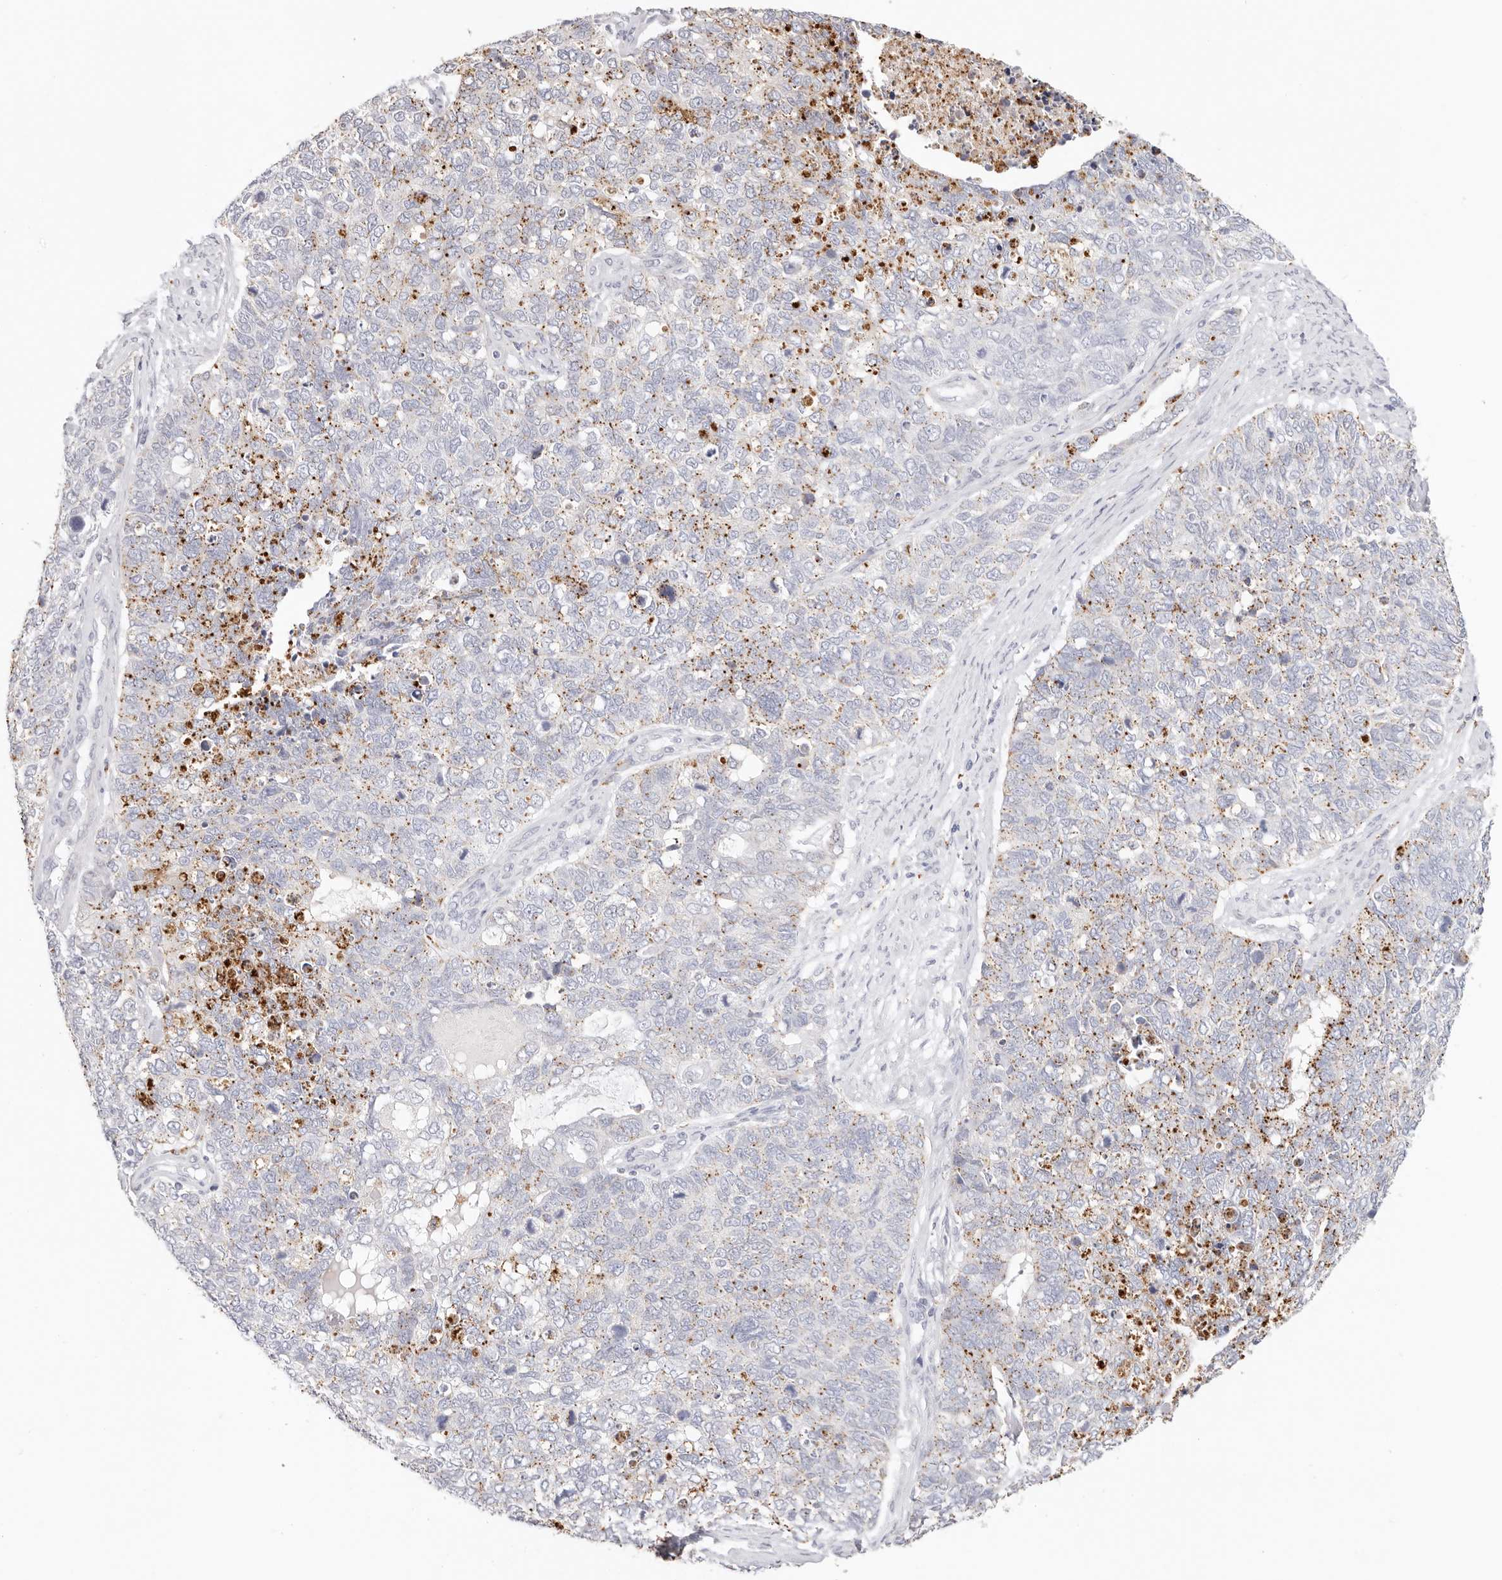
{"staining": {"intensity": "moderate", "quantity": "25%-75%", "location": "cytoplasmic/membranous"}, "tissue": "cervical cancer", "cell_type": "Tumor cells", "image_type": "cancer", "snomed": [{"axis": "morphology", "description": "Squamous cell carcinoma, NOS"}, {"axis": "topography", "description": "Cervix"}], "caption": "Human cervical squamous cell carcinoma stained with a protein marker exhibits moderate staining in tumor cells.", "gene": "STKLD1", "patient": {"sex": "female", "age": 63}}